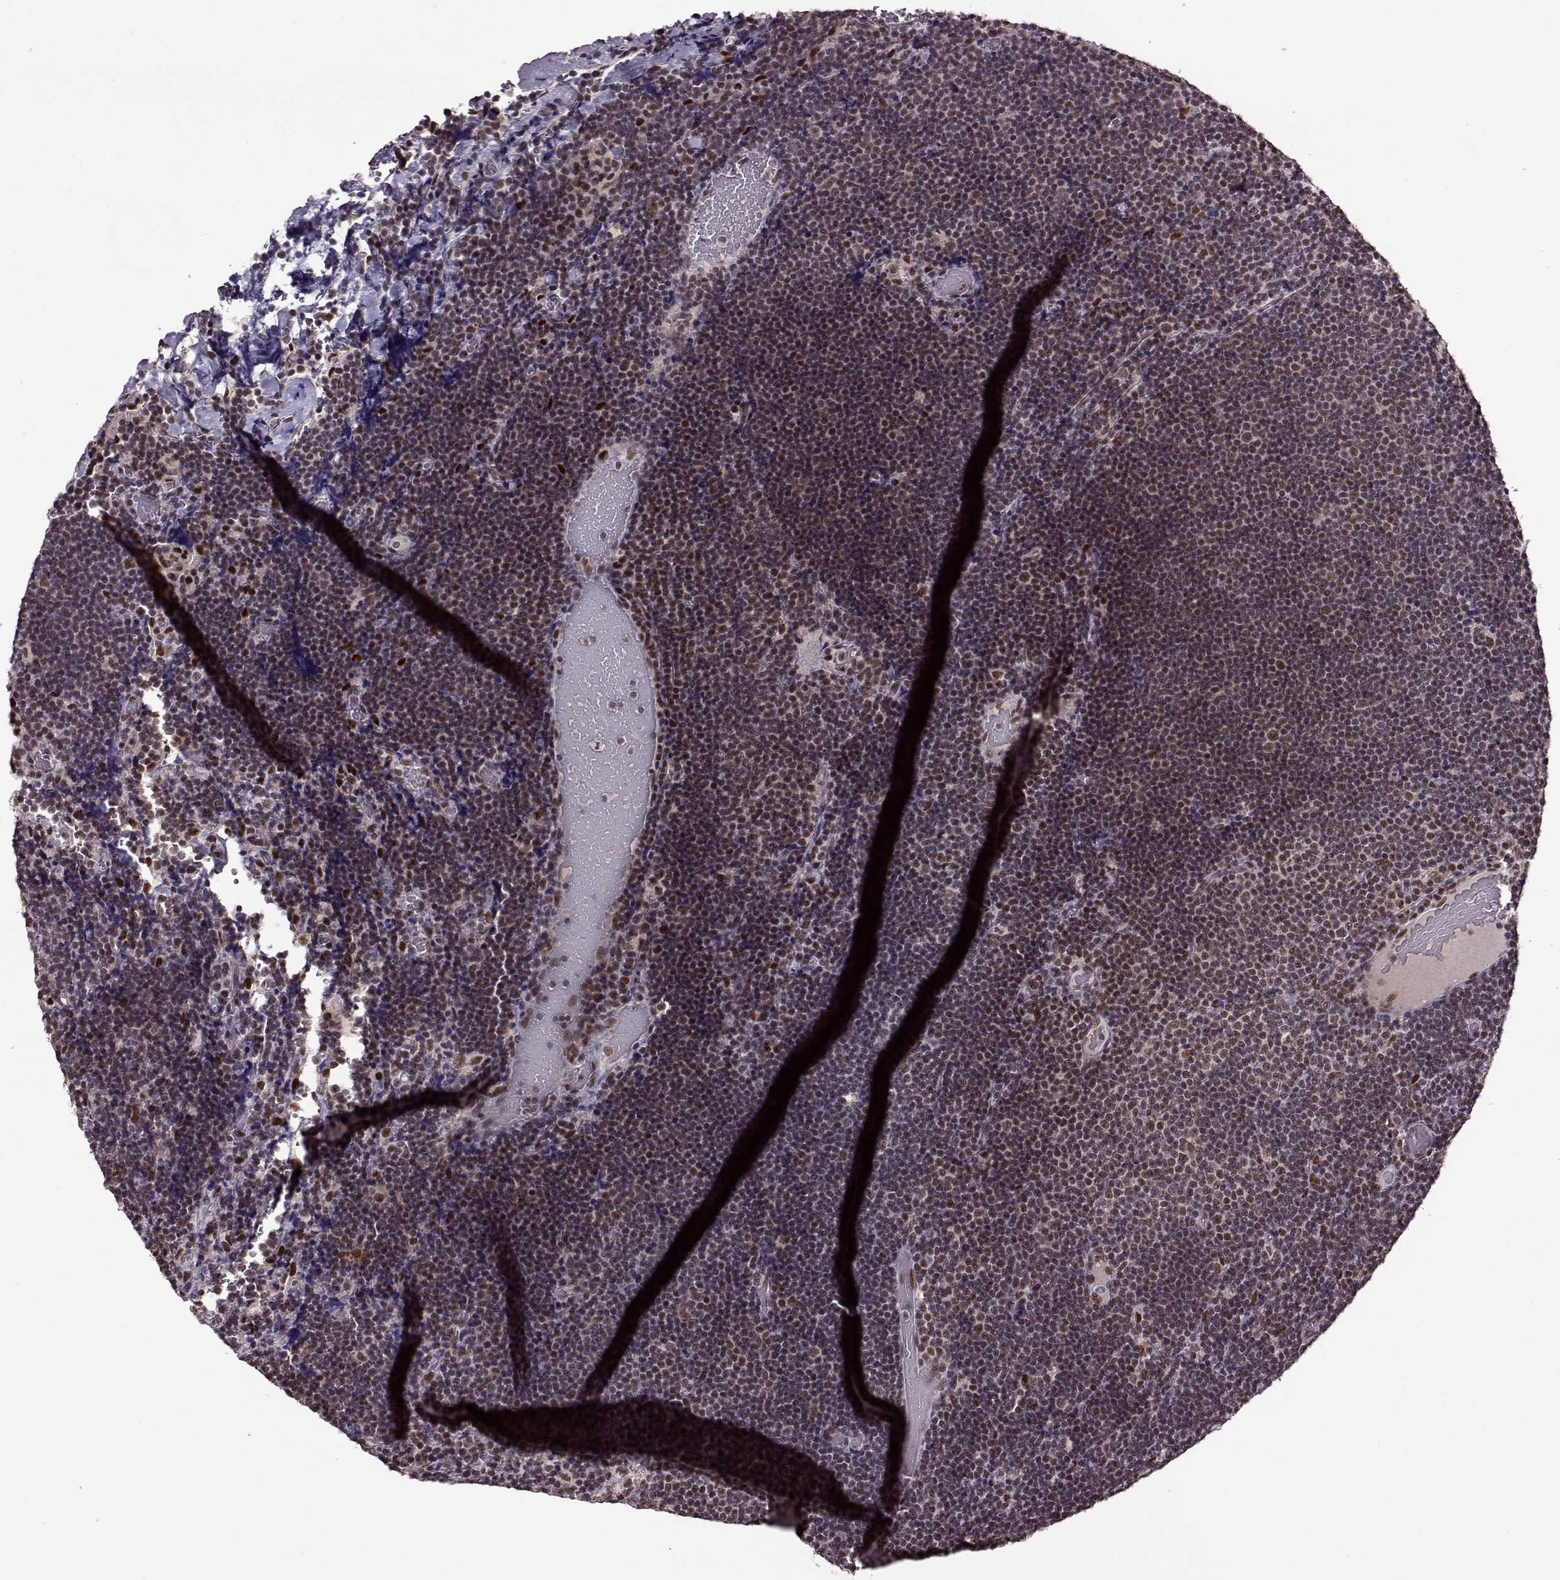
{"staining": {"intensity": "weak", "quantity": ">75%", "location": "nuclear"}, "tissue": "lymphoma", "cell_type": "Tumor cells", "image_type": "cancer", "snomed": [{"axis": "morphology", "description": "Malignant lymphoma, non-Hodgkin's type, Low grade"}, {"axis": "topography", "description": "Brain"}], "caption": "Weak nuclear positivity for a protein is identified in approximately >75% of tumor cells of low-grade malignant lymphoma, non-Hodgkin's type using IHC.", "gene": "FTO", "patient": {"sex": "female", "age": 66}}